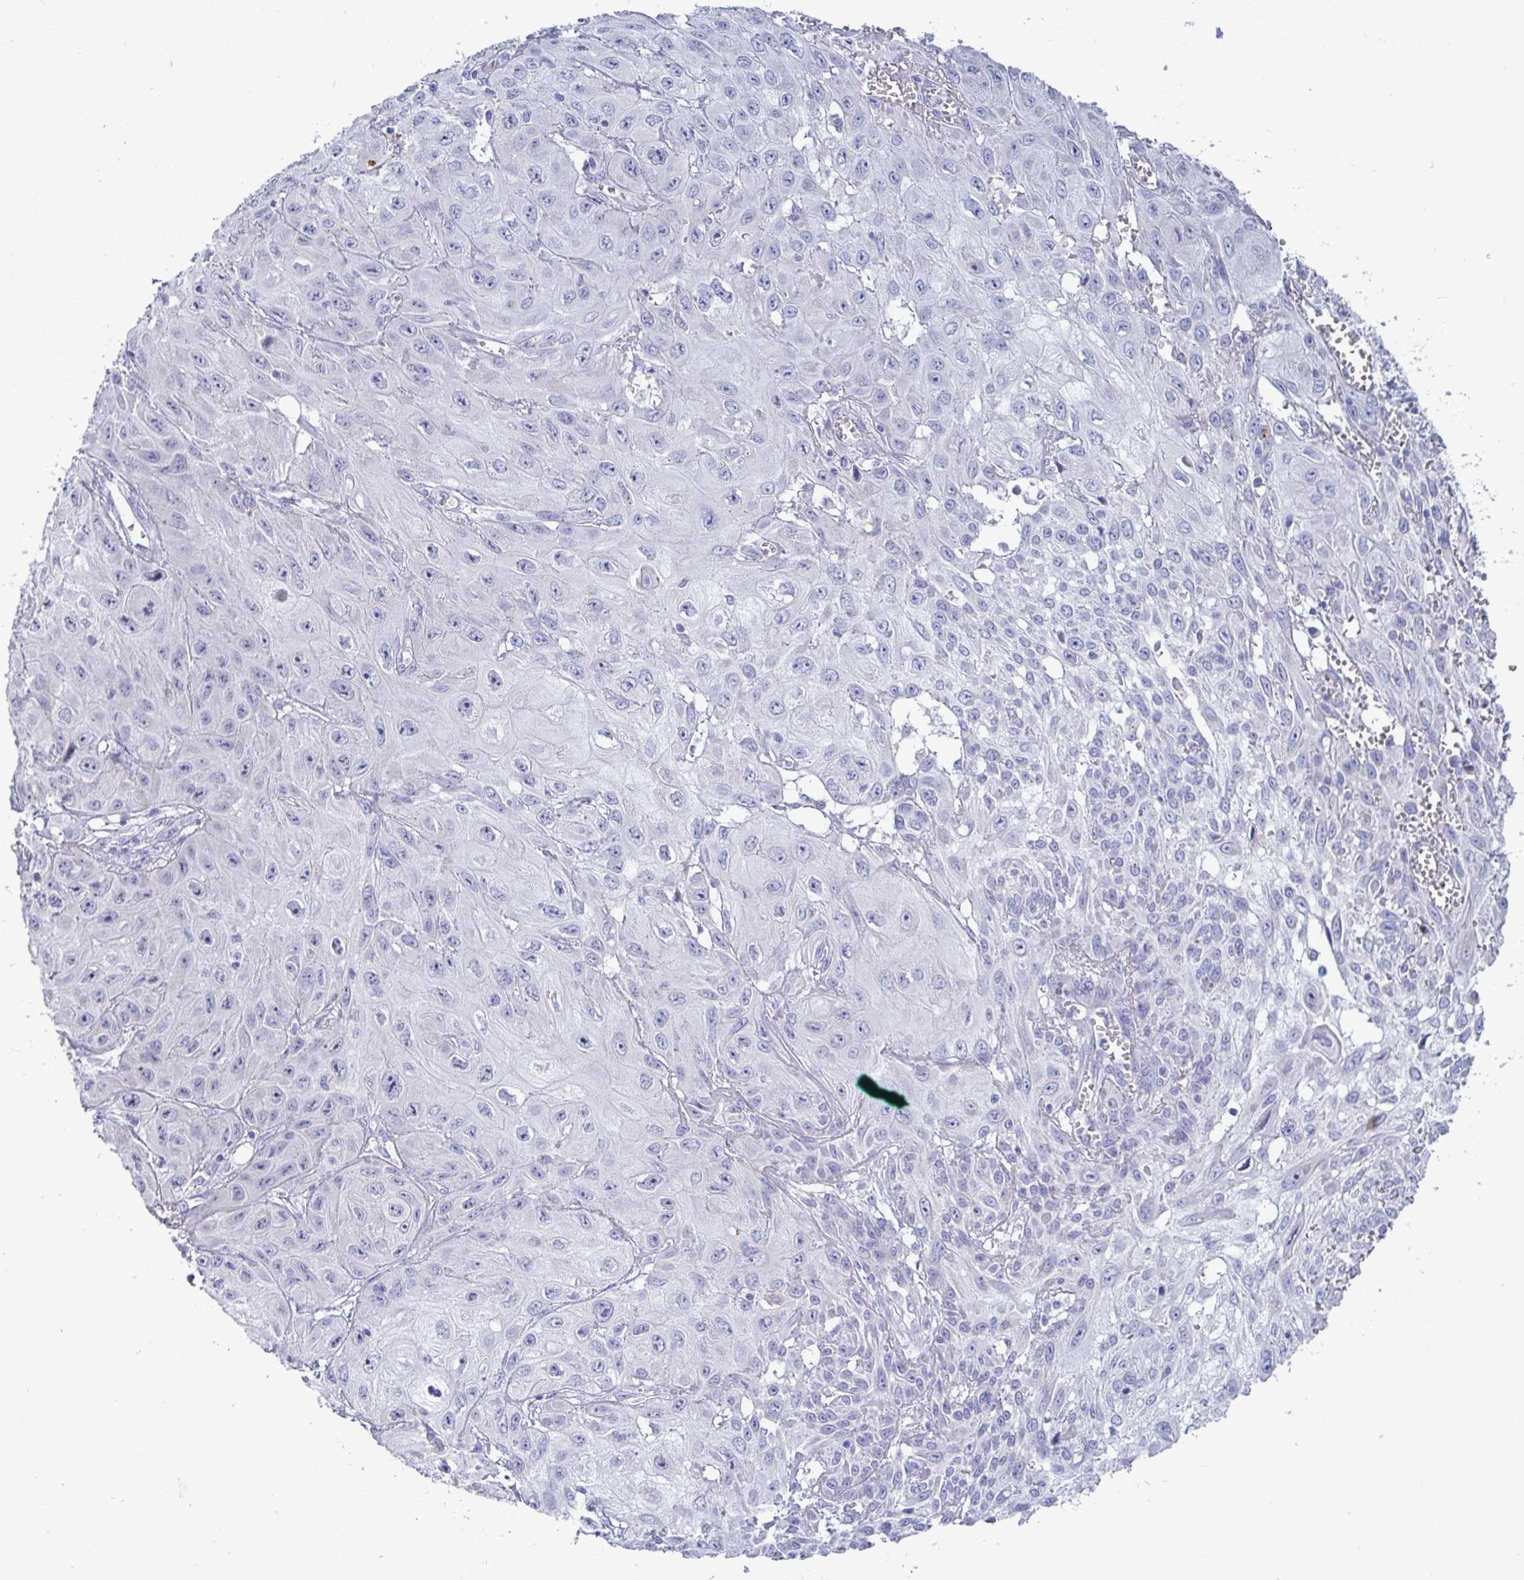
{"staining": {"intensity": "negative", "quantity": "none", "location": "none"}, "tissue": "skin cancer", "cell_type": "Tumor cells", "image_type": "cancer", "snomed": [{"axis": "morphology", "description": "Squamous cell carcinoma, NOS"}, {"axis": "topography", "description": "Skin"}, {"axis": "topography", "description": "Vulva"}], "caption": "A high-resolution micrograph shows IHC staining of skin squamous cell carcinoma, which demonstrates no significant staining in tumor cells.", "gene": "TAS2R38", "patient": {"sex": "female", "age": 71}}